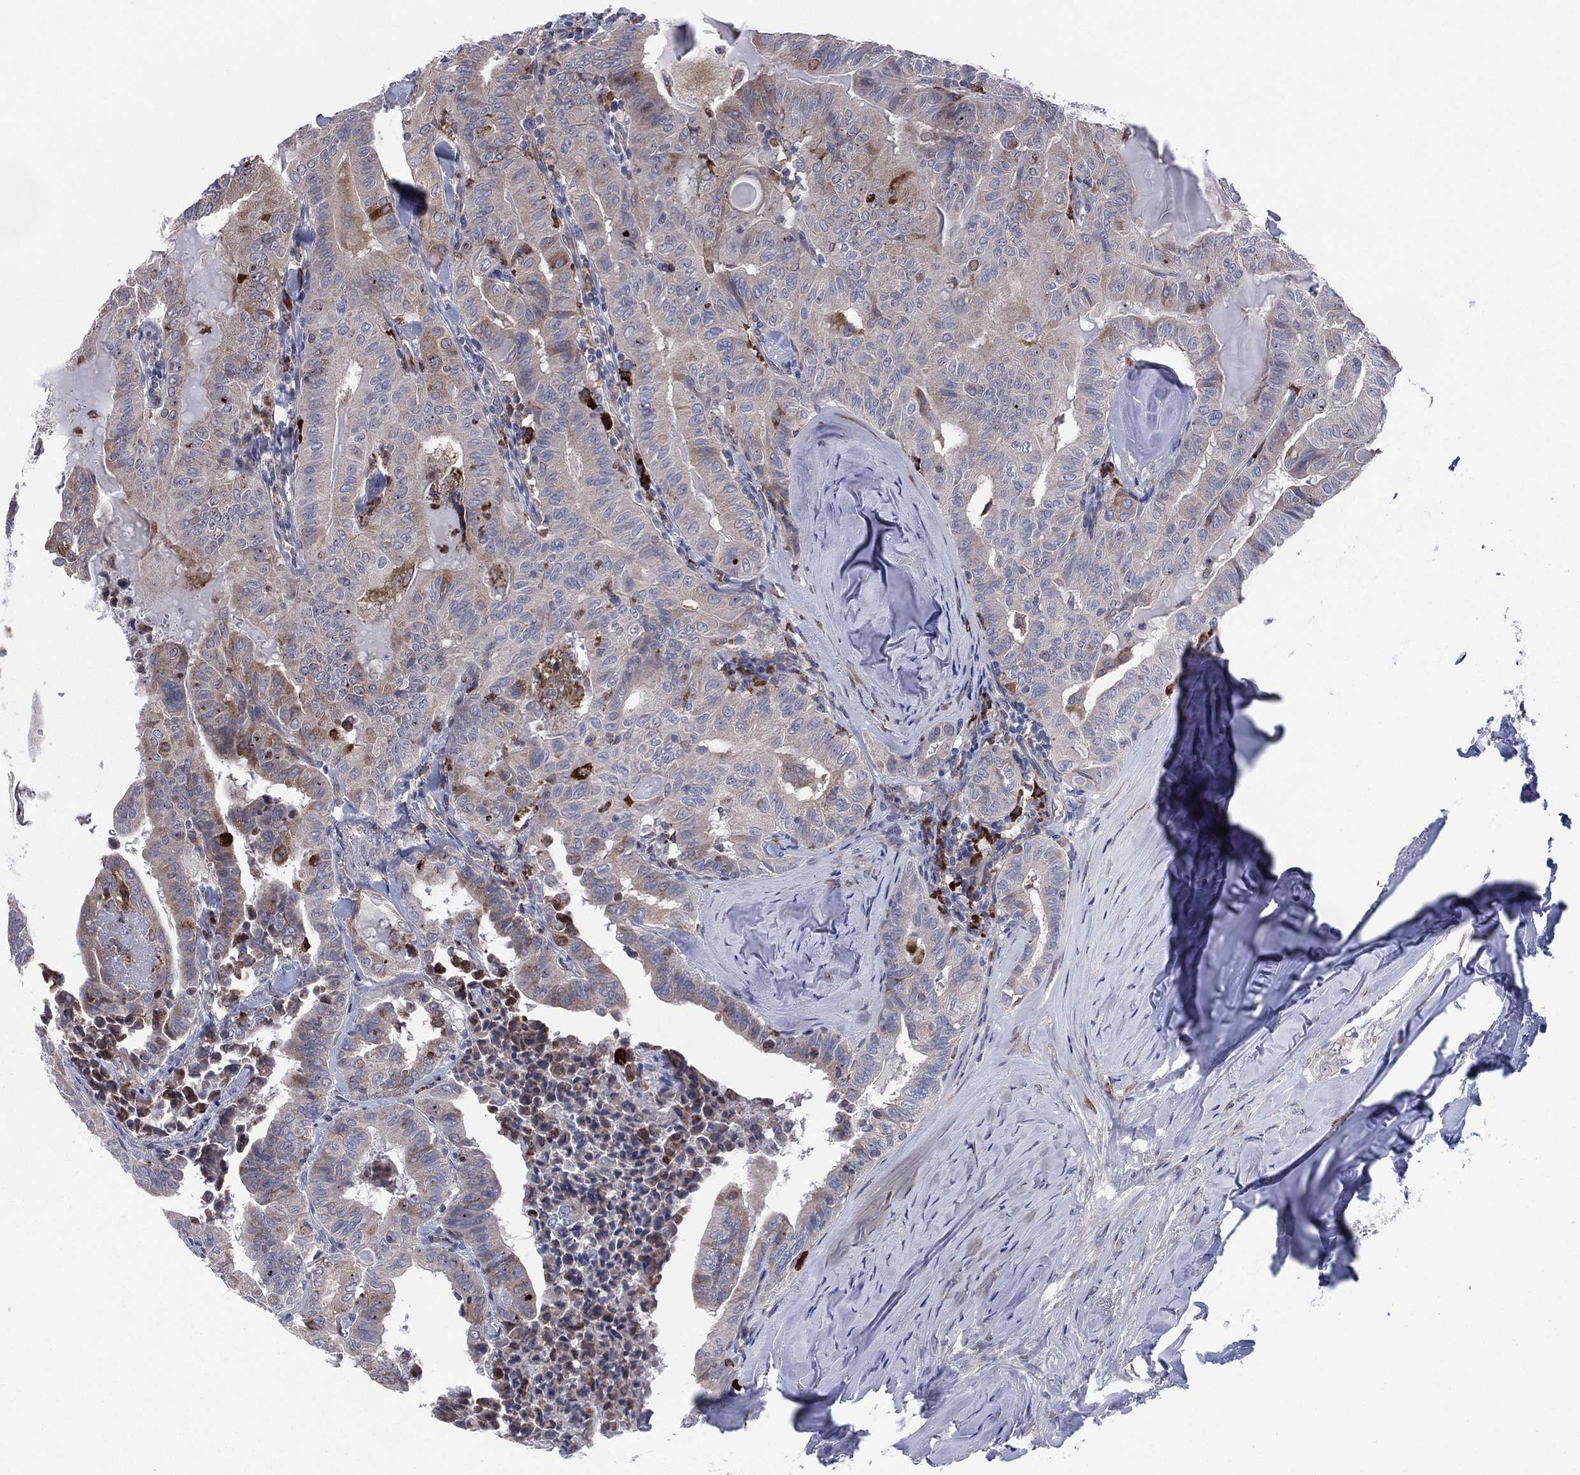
{"staining": {"intensity": "moderate", "quantity": "<25%", "location": "cytoplasmic/membranous"}, "tissue": "thyroid cancer", "cell_type": "Tumor cells", "image_type": "cancer", "snomed": [{"axis": "morphology", "description": "Papillary adenocarcinoma, NOS"}, {"axis": "topography", "description": "Thyroid gland"}], "caption": "Thyroid papillary adenocarcinoma was stained to show a protein in brown. There is low levels of moderate cytoplasmic/membranous expression in approximately <25% of tumor cells. Immunohistochemistry stains the protein of interest in brown and the nuclei are stained blue.", "gene": "CCDC159", "patient": {"sex": "female", "age": 68}}